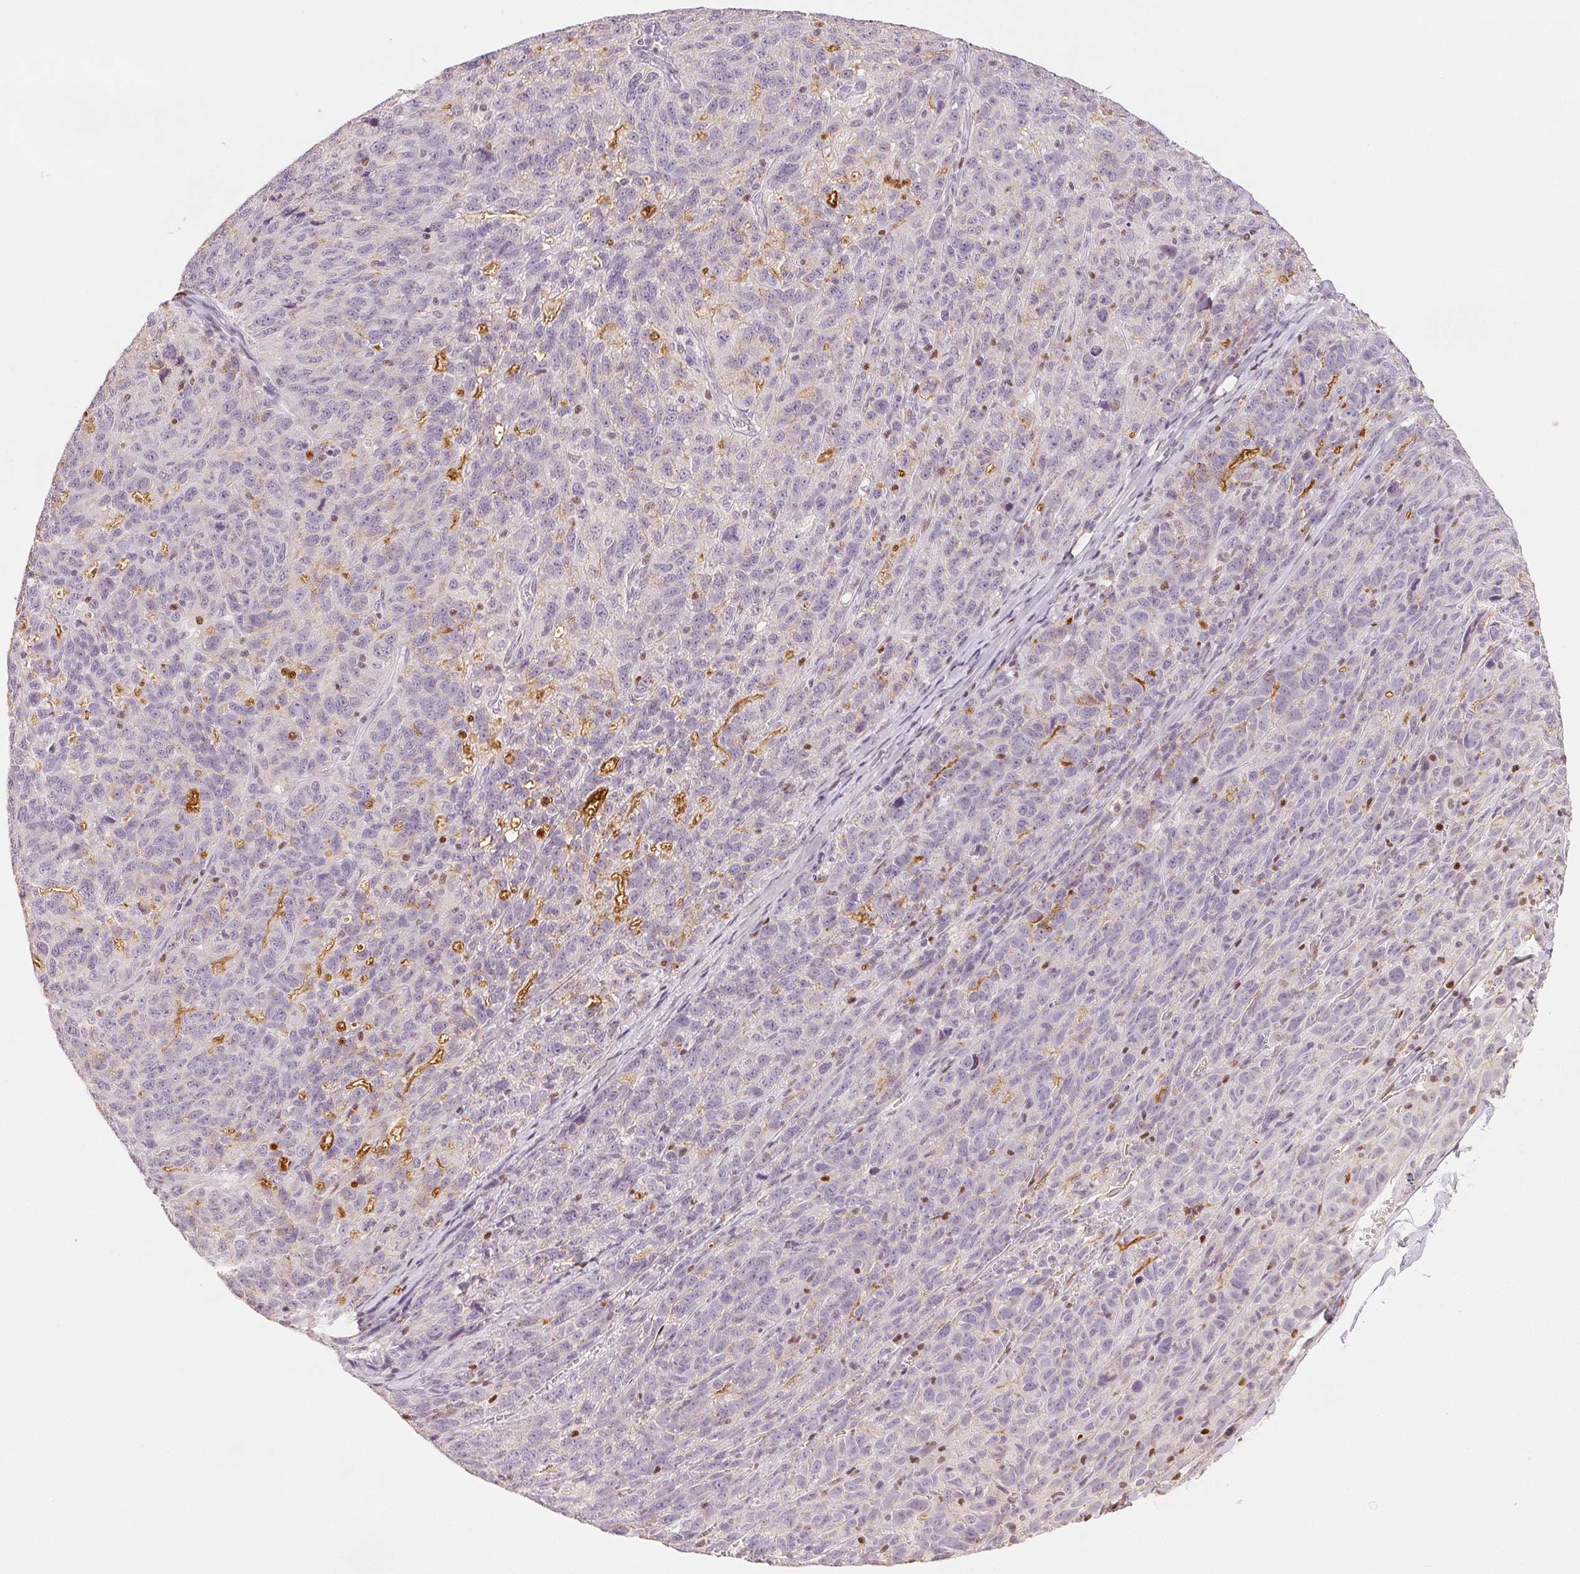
{"staining": {"intensity": "moderate", "quantity": "<25%", "location": "cytoplasmic/membranous"}, "tissue": "ovarian cancer", "cell_type": "Tumor cells", "image_type": "cancer", "snomed": [{"axis": "morphology", "description": "Cystadenocarcinoma, serous, NOS"}, {"axis": "topography", "description": "Ovary"}], "caption": "Immunohistochemistry histopathology image of neoplastic tissue: ovarian serous cystadenocarcinoma stained using immunohistochemistry (IHC) displays low levels of moderate protein expression localized specifically in the cytoplasmic/membranous of tumor cells, appearing as a cytoplasmic/membranous brown color.", "gene": "RUNX2", "patient": {"sex": "female", "age": 71}}